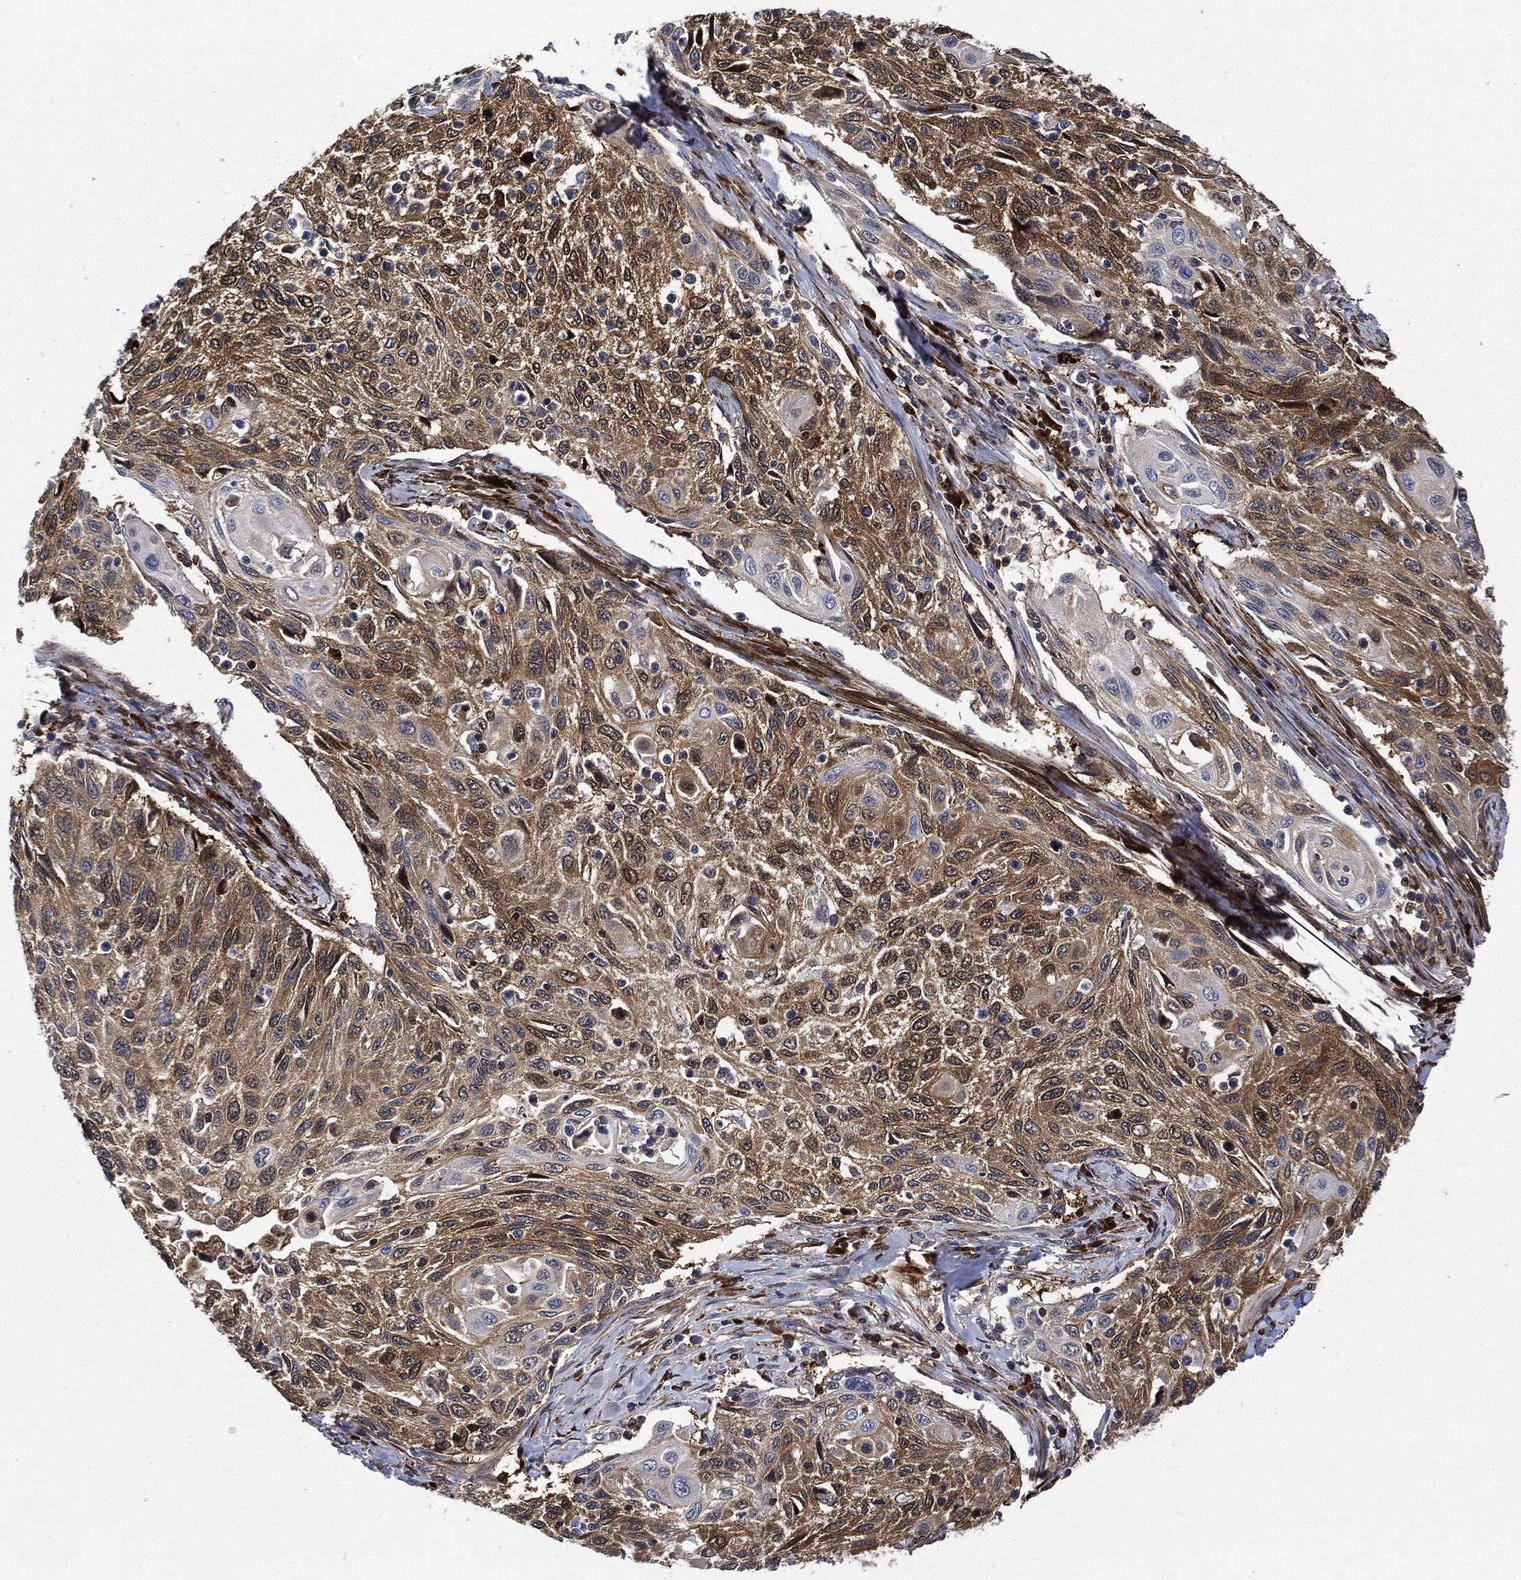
{"staining": {"intensity": "weak", "quantity": ">75%", "location": "cytoplasmic/membranous"}, "tissue": "cervical cancer", "cell_type": "Tumor cells", "image_type": "cancer", "snomed": [{"axis": "morphology", "description": "Squamous cell carcinoma, NOS"}, {"axis": "topography", "description": "Cervix"}], "caption": "There is low levels of weak cytoplasmic/membranous positivity in tumor cells of squamous cell carcinoma (cervical), as demonstrated by immunohistochemical staining (brown color).", "gene": "PRDX2", "patient": {"sex": "female", "age": 70}}